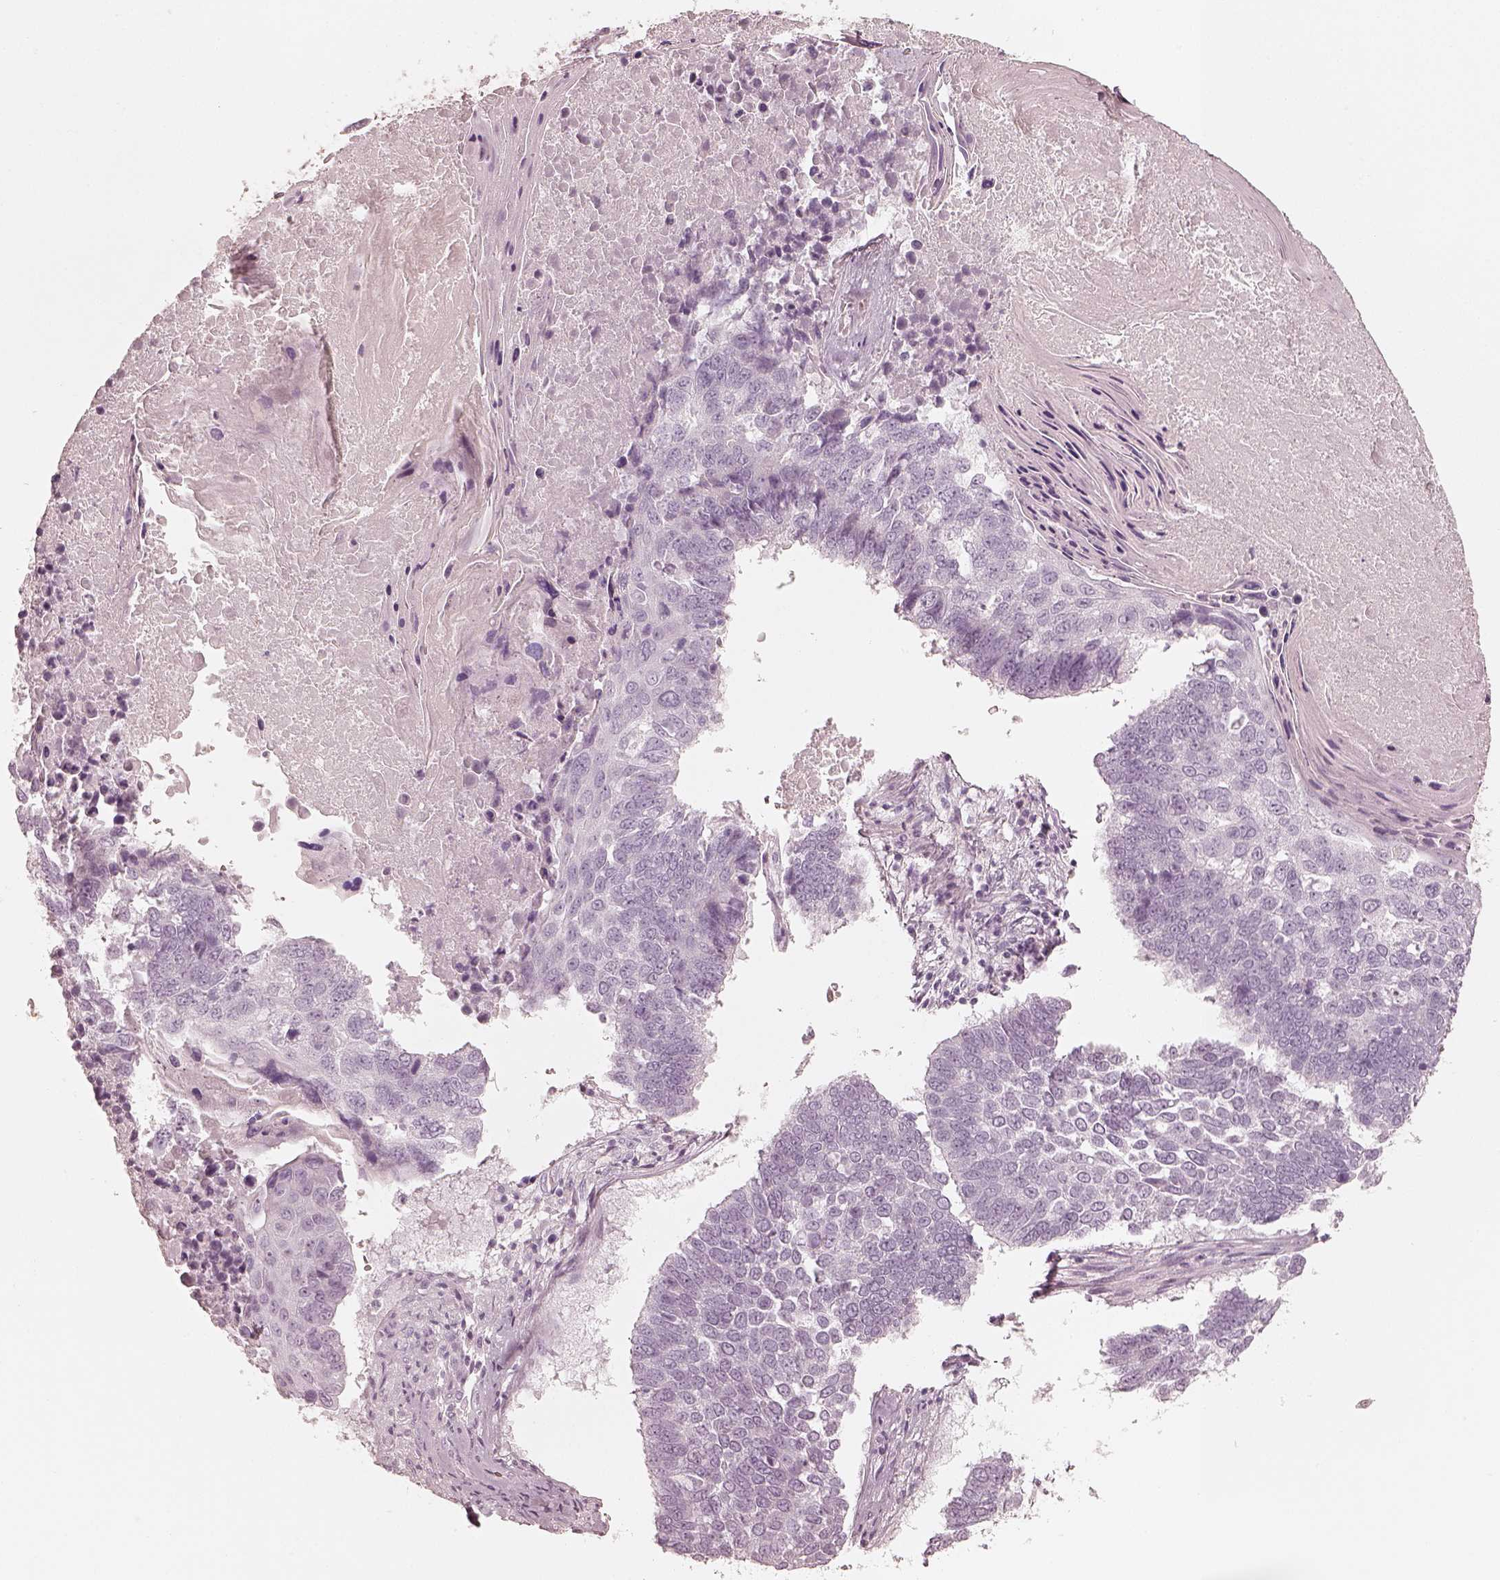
{"staining": {"intensity": "negative", "quantity": "none", "location": "none"}, "tissue": "lung cancer", "cell_type": "Tumor cells", "image_type": "cancer", "snomed": [{"axis": "morphology", "description": "Squamous cell carcinoma, NOS"}, {"axis": "topography", "description": "Lung"}], "caption": "IHC histopathology image of neoplastic tissue: lung squamous cell carcinoma stained with DAB (3,3'-diaminobenzidine) exhibits no significant protein staining in tumor cells.", "gene": "KRT82", "patient": {"sex": "male", "age": 73}}